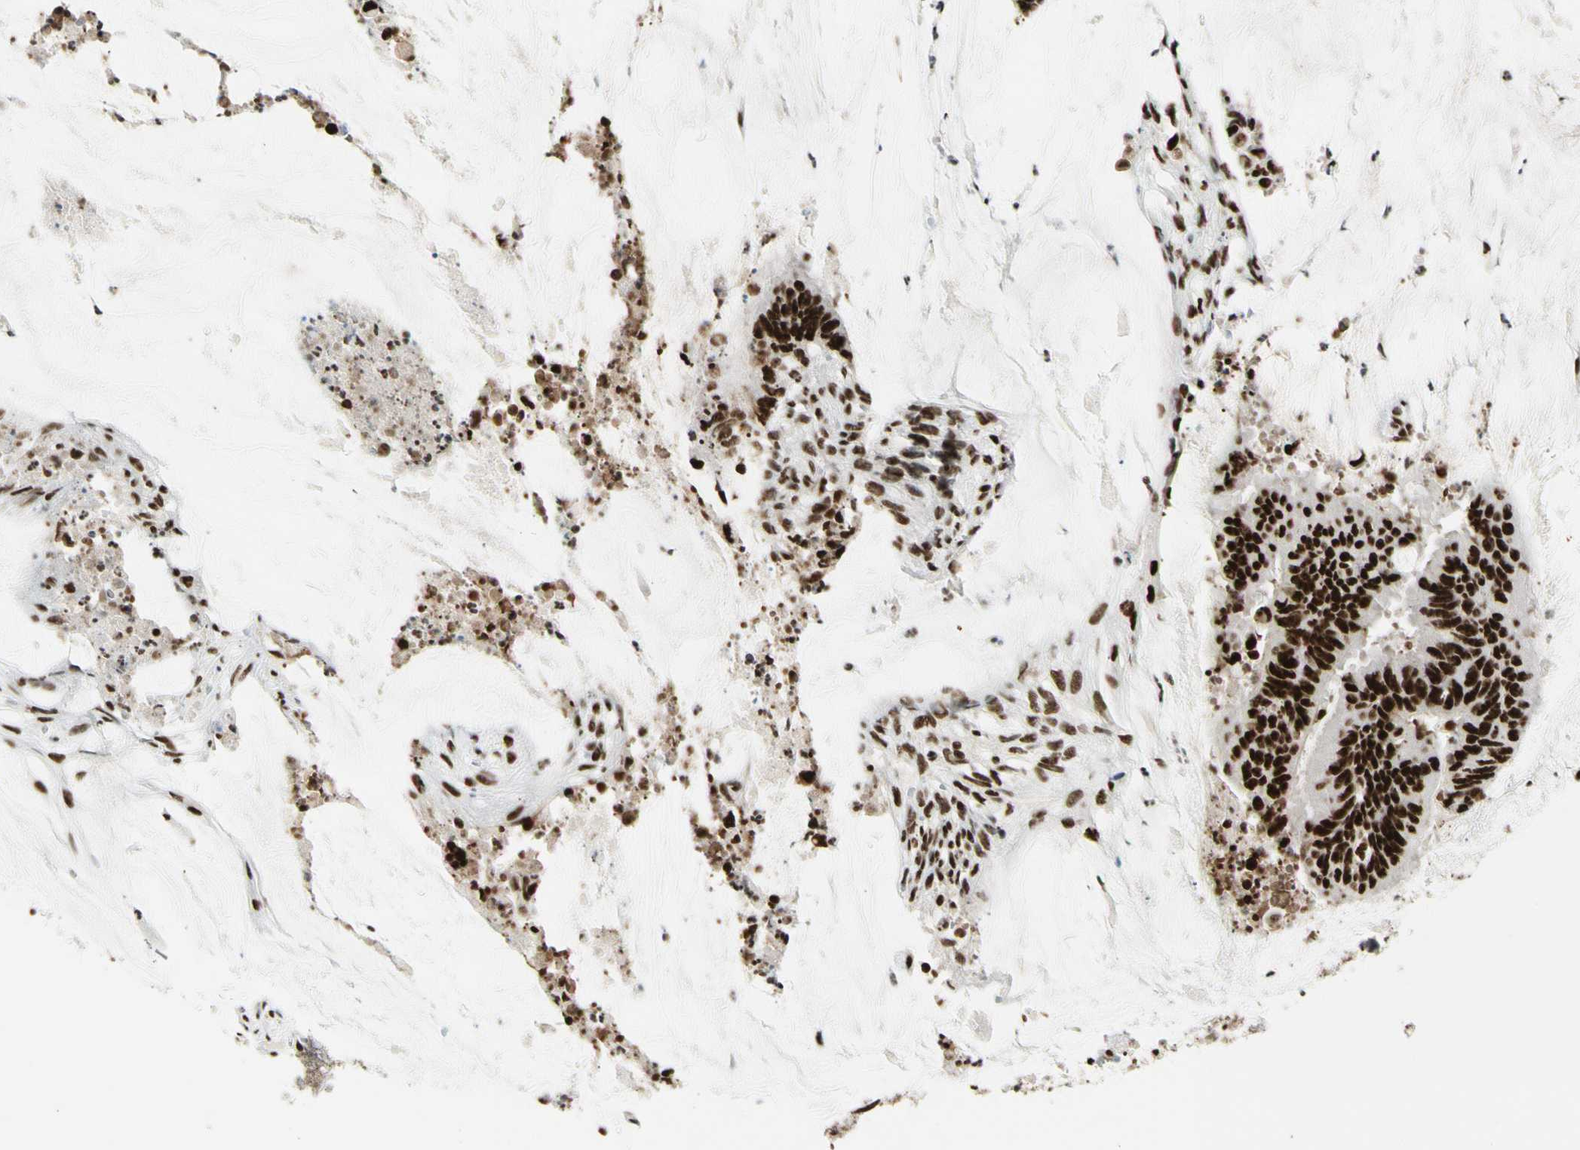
{"staining": {"intensity": "strong", "quantity": ">75%", "location": "nuclear"}, "tissue": "colorectal cancer", "cell_type": "Tumor cells", "image_type": "cancer", "snomed": [{"axis": "morphology", "description": "Adenocarcinoma, NOS"}, {"axis": "topography", "description": "Rectum"}], "caption": "DAB (3,3'-diaminobenzidine) immunohistochemical staining of human colorectal adenocarcinoma shows strong nuclear protein expression in about >75% of tumor cells. The protein is stained brown, and the nuclei are stained in blue (DAB IHC with brightfield microscopy, high magnification).", "gene": "CCAR1", "patient": {"sex": "female", "age": 66}}